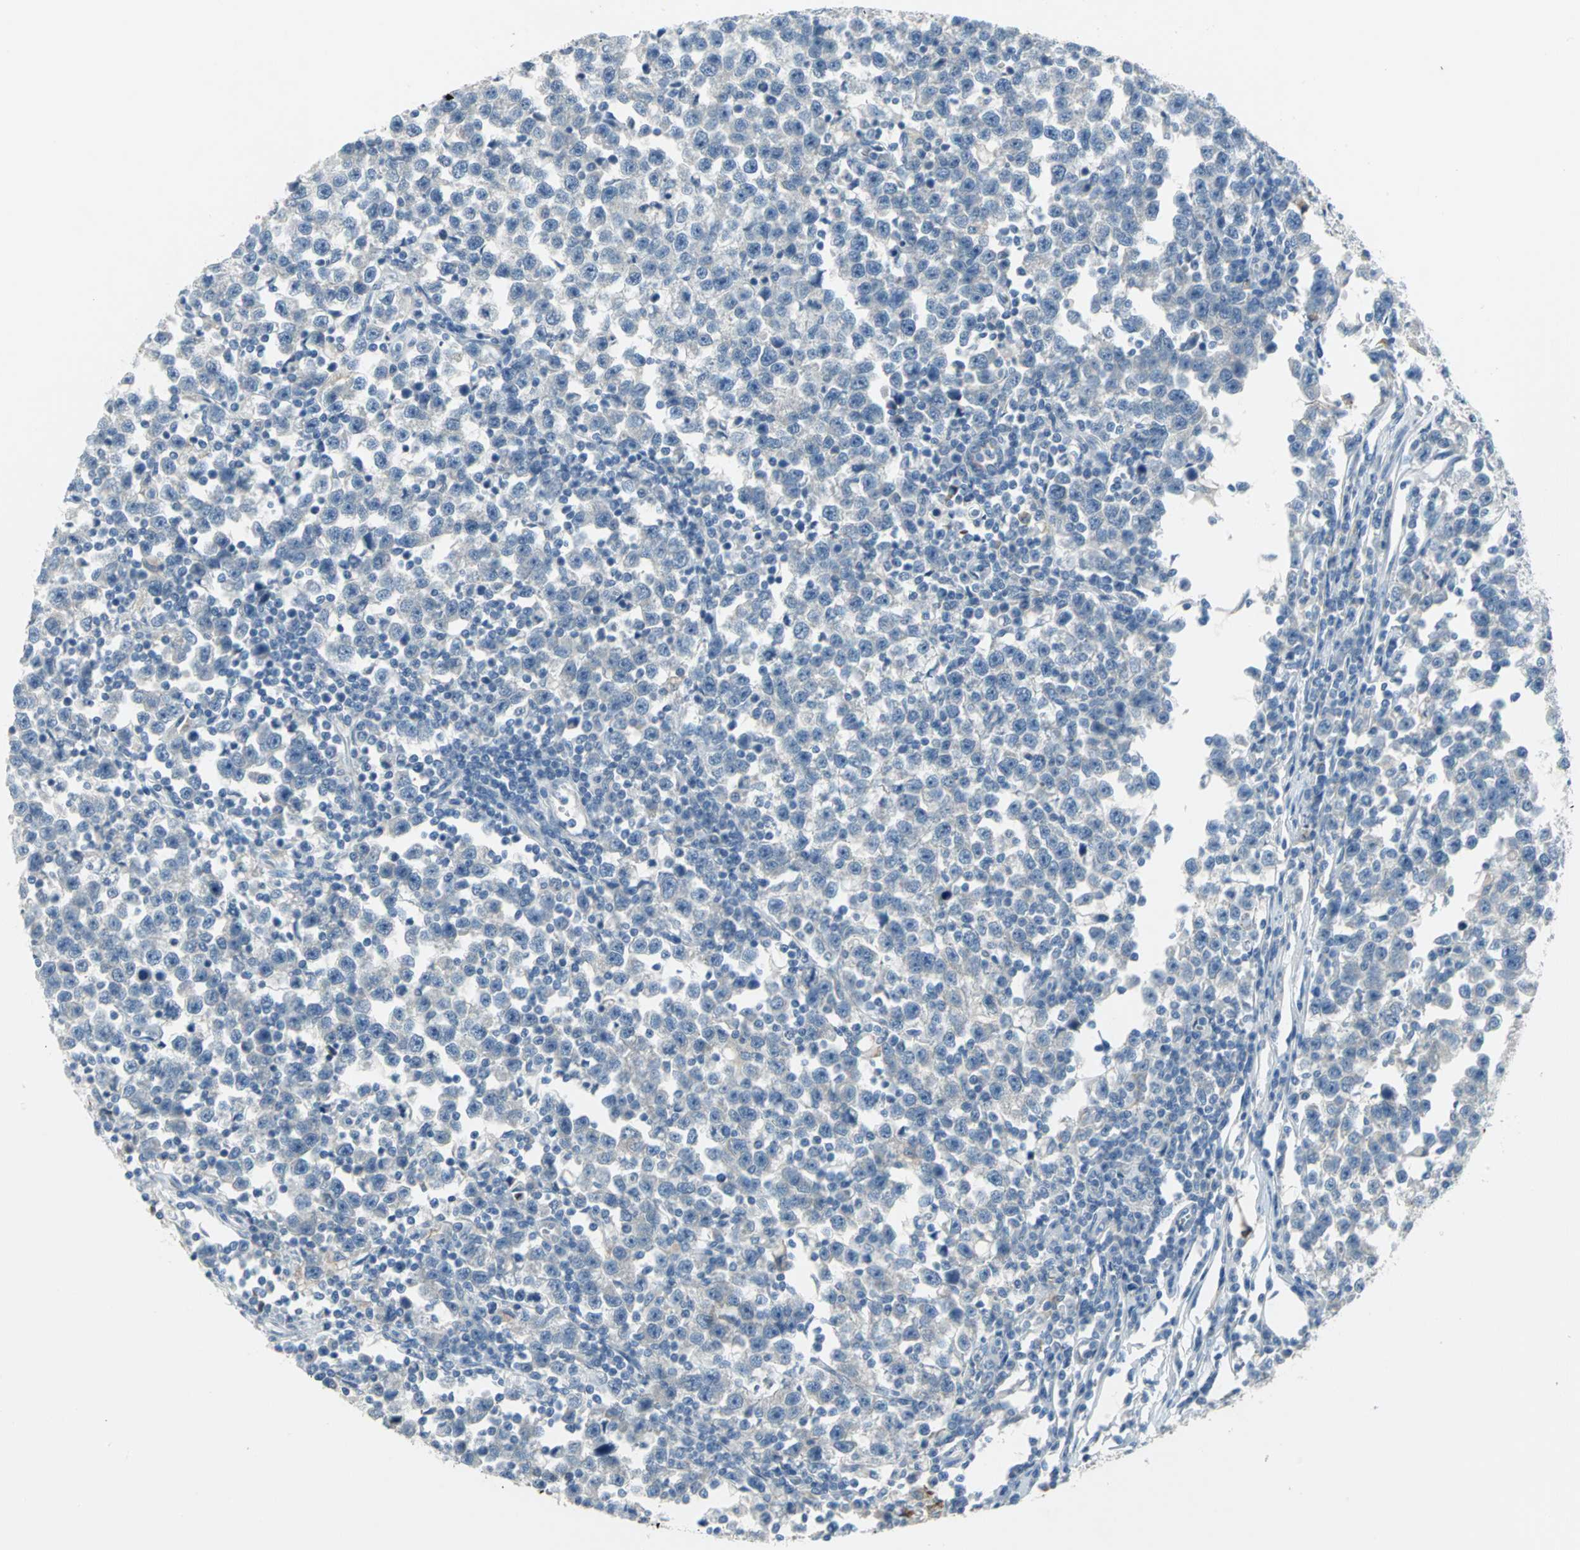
{"staining": {"intensity": "negative", "quantity": "none", "location": "none"}, "tissue": "testis cancer", "cell_type": "Tumor cells", "image_type": "cancer", "snomed": [{"axis": "morphology", "description": "Seminoma, NOS"}, {"axis": "topography", "description": "Testis"}], "caption": "Tumor cells show no significant protein positivity in testis seminoma.", "gene": "PTGDS", "patient": {"sex": "male", "age": 43}}